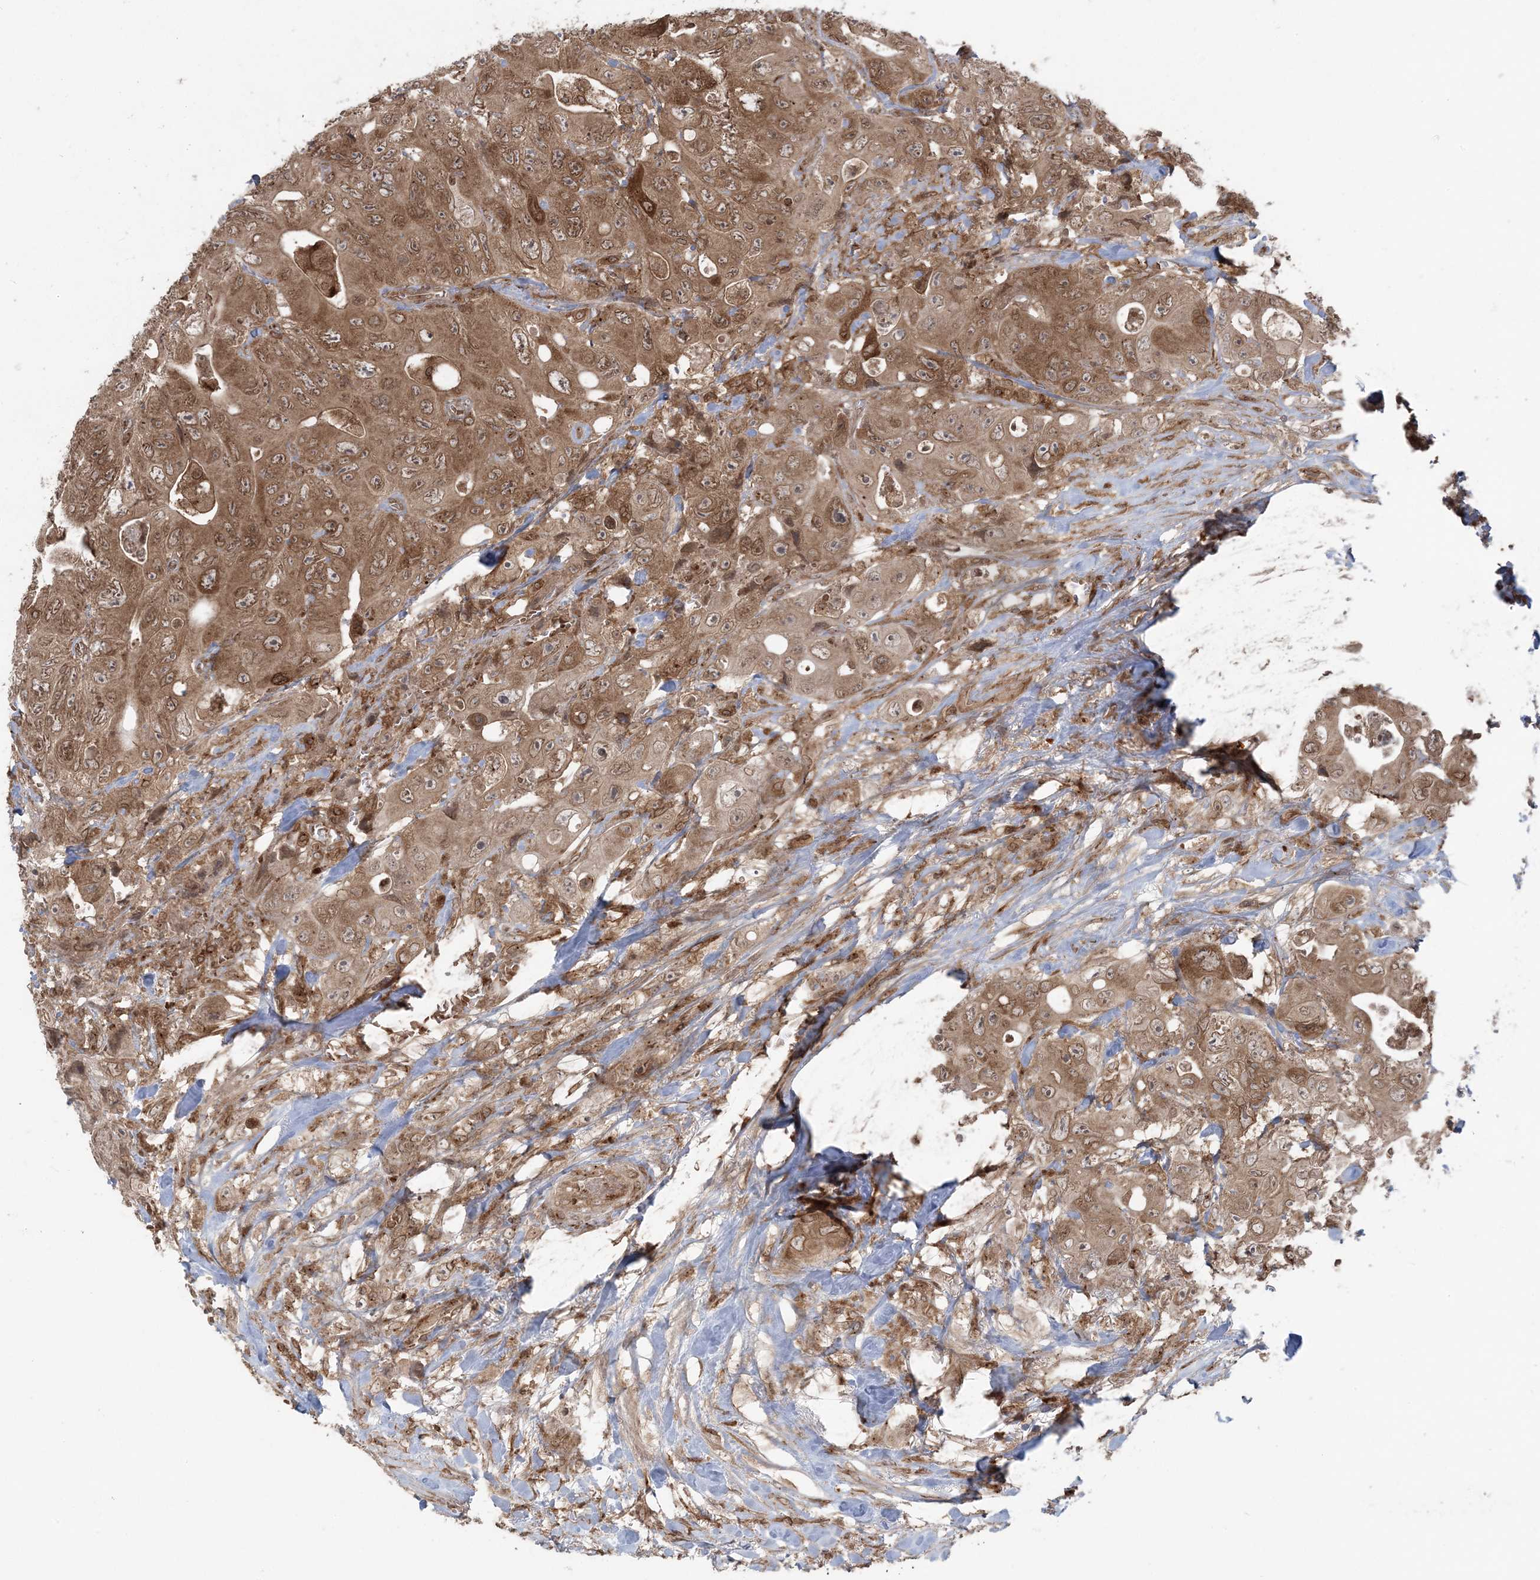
{"staining": {"intensity": "moderate", "quantity": ">75%", "location": "cytoplasmic/membranous"}, "tissue": "colorectal cancer", "cell_type": "Tumor cells", "image_type": "cancer", "snomed": [{"axis": "morphology", "description": "Adenocarcinoma, NOS"}, {"axis": "topography", "description": "Colon"}], "caption": "Immunohistochemistry of colorectal cancer displays medium levels of moderate cytoplasmic/membranous expression in about >75% of tumor cells. (IHC, brightfield microscopy, high magnification).", "gene": "DDX19B", "patient": {"sex": "female", "age": 46}}